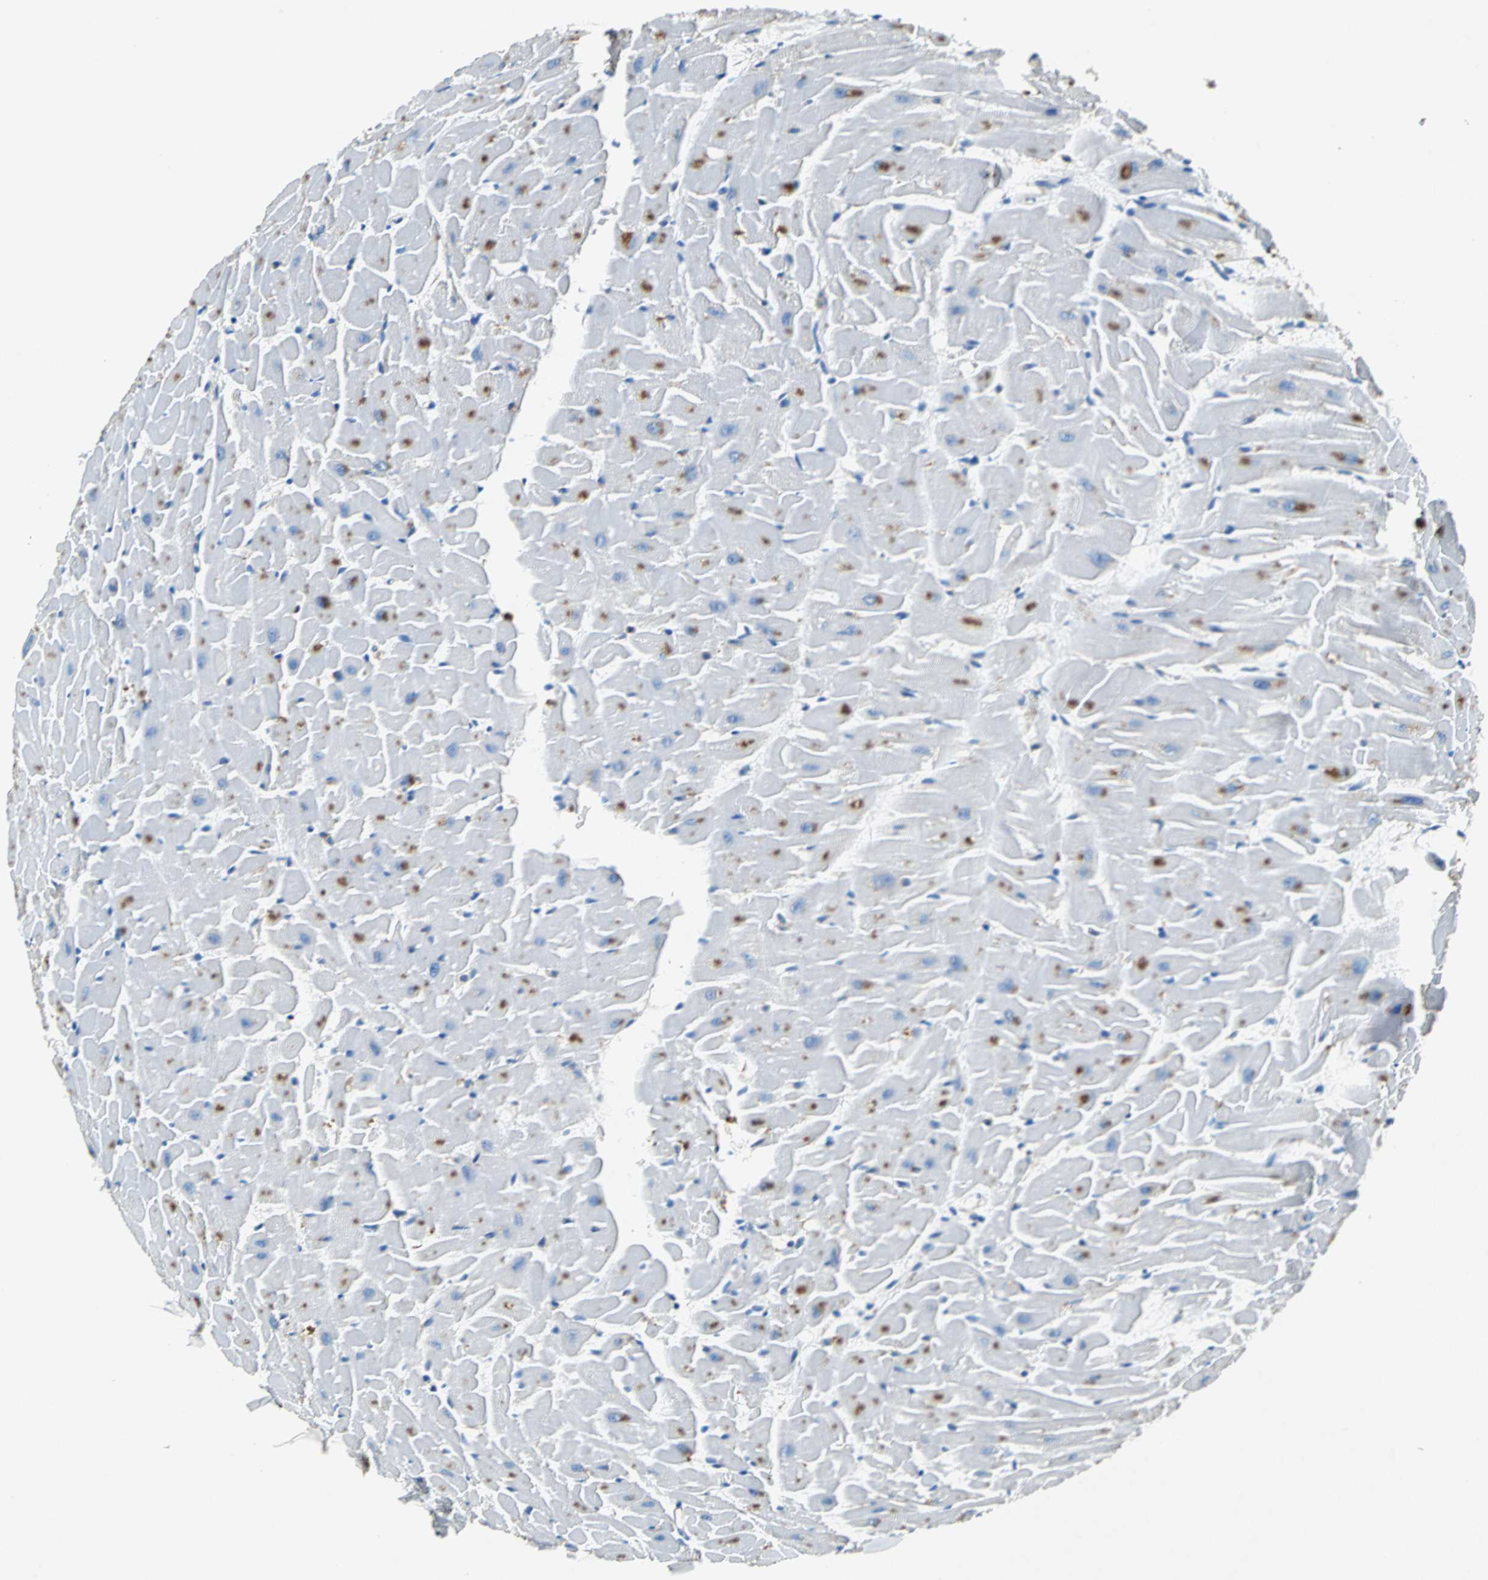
{"staining": {"intensity": "strong", "quantity": "<25%", "location": "cytoplasmic/membranous"}, "tissue": "heart muscle", "cell_type": "Cardiomyocytes", "image_type": "normal", "snomed": [{"axis": "morphology", "description": "Normal tissue, NOS"}, {"axis": "topography", "description": "Heart"}], "caption": "Unremarkable heart muscle was stained to show a protein in brown. There is medium levels of strong cytoplasmic/membranous staining in about <25% of cardiomyocytes.", "gene": "RPS13", "patient": {"sex": "female", "age": 19}}